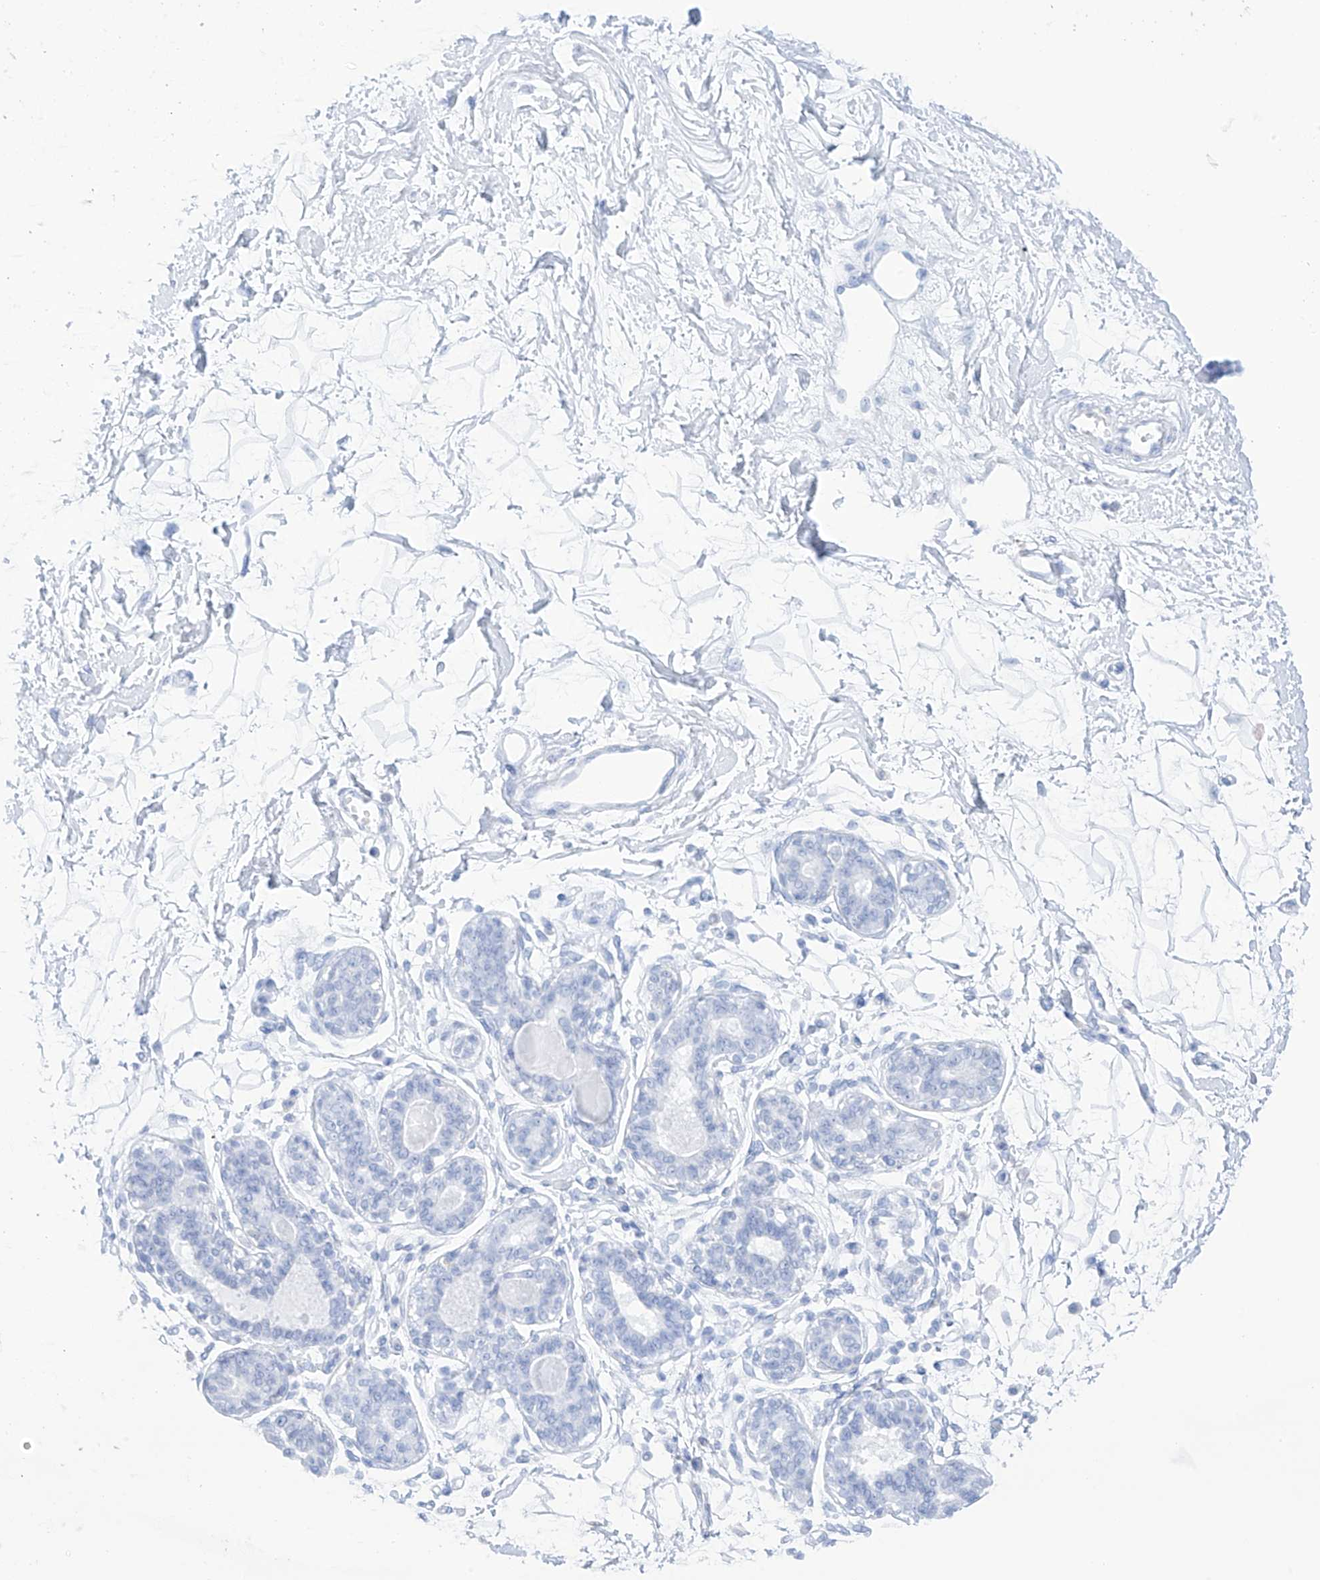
{"staining": {"intensity": "negative", "quantity": "none", "location": "none"}, "tissue": "breast", "cell_type": "Adipocytes", "image_type": "normal", "snomed": [{"axis": "morphology", "description": "Normal tissue, NOS"}, {"axis": "topography", "description": "Breast"}], "caption": "The IHC image has no significant positivity in adipocytes of breast.", "gene": "TBXAS1", "patient": {"sex": "female", "age": 45}}